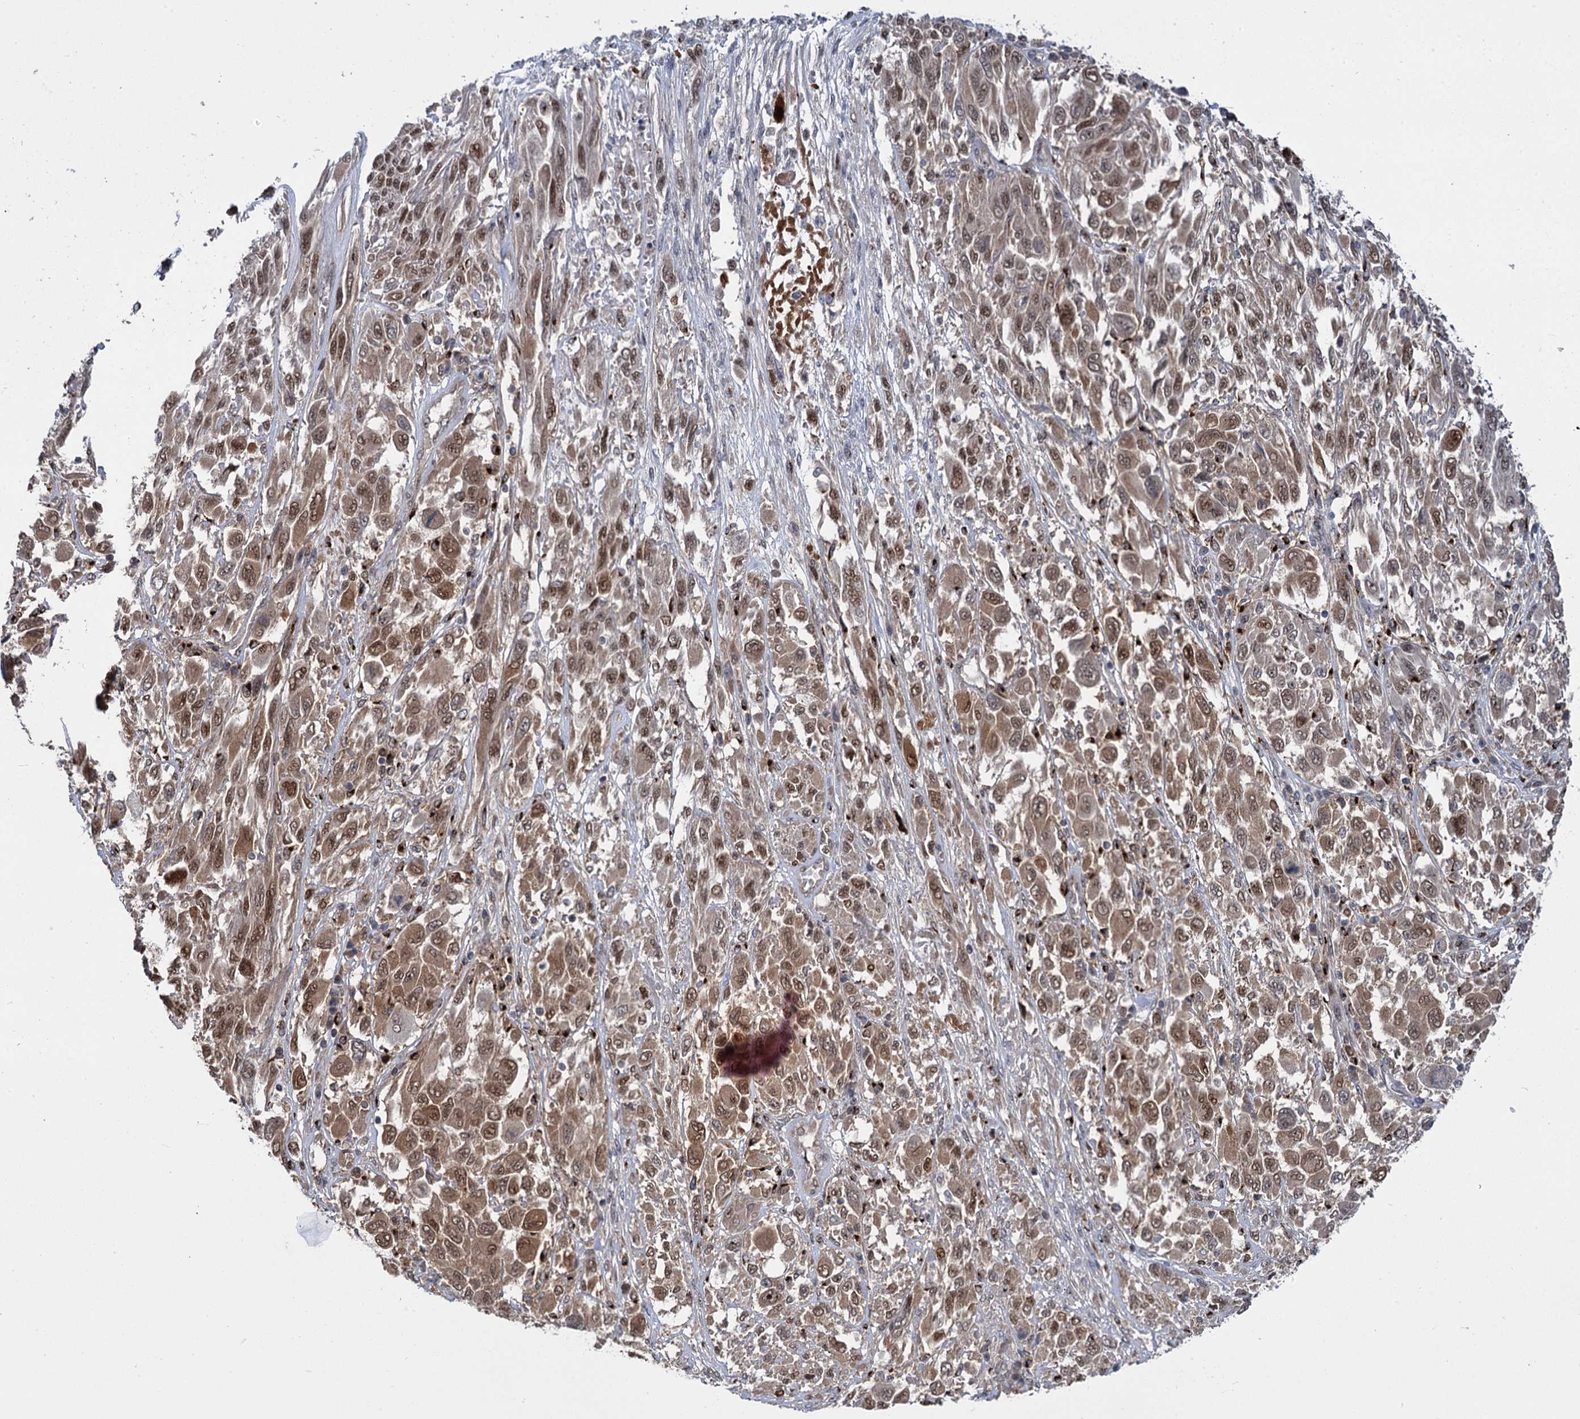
{"staining": {"intensity": "moderate", "quantity": "25%-75%", "location": "cytoplasmic/membranous,nuclear"}, "tissue": "melanoma", "cell_type": "Tumor cells", "image_type": "cancer", "snomed": [{"axis": "morphology", "description": "Malignant melanoma, NOS"}, {"axis": "topography", "description": "Skin"}], "caption": "There is medium levels of moderate cytoplasmic/membranous and nuclear positivity in tumor cells of melanoma, as demonstrated by immunohistochemical staining (brown color).", "gene": "GAL3ST4", "patient": {"sex": "female", "age": 91}}